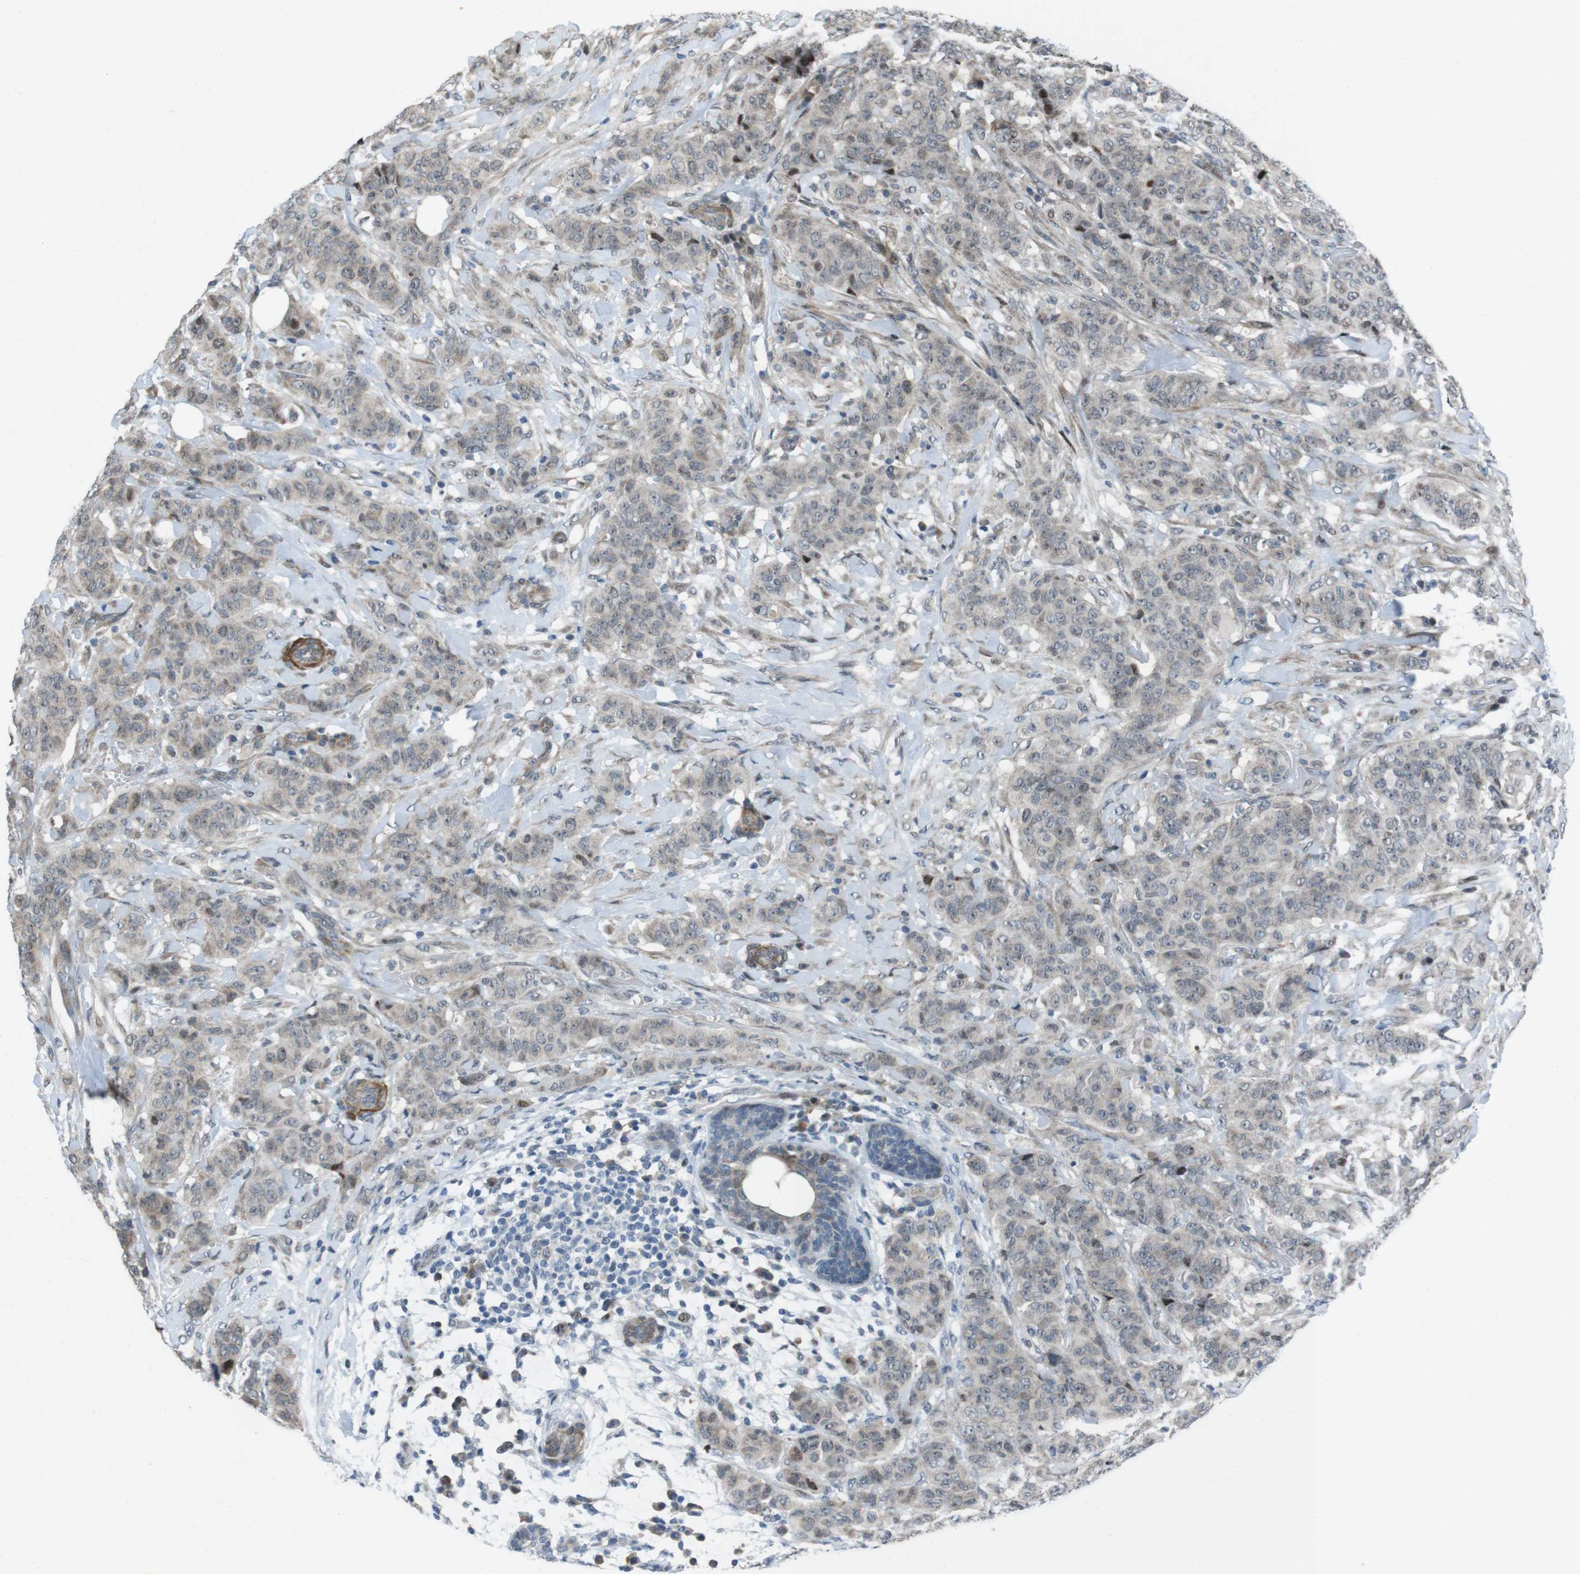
{"staining": {"intensity": "weak", "quantity": "<25%", "location": "nuclear"}, "tissue": "breast cancer", "cell_type": "Tumor cells", "image_type": "cancer", "snomed": [{"axis": "morphology", "description": "Normal tissue, NOS"}, {"axis": "morphology", "description": "Duct carcinoma"}, {"axis": "topography", "description": "Breast"}], "caption": "High power microscopy micrograph of an immunohistochemistry micrograph of infiltrating ductal carcinoma (breast), revealing no significant staining in tumor cells.", "gene": "PBRM1", "patient": {"sex": "female", "age": 40}}